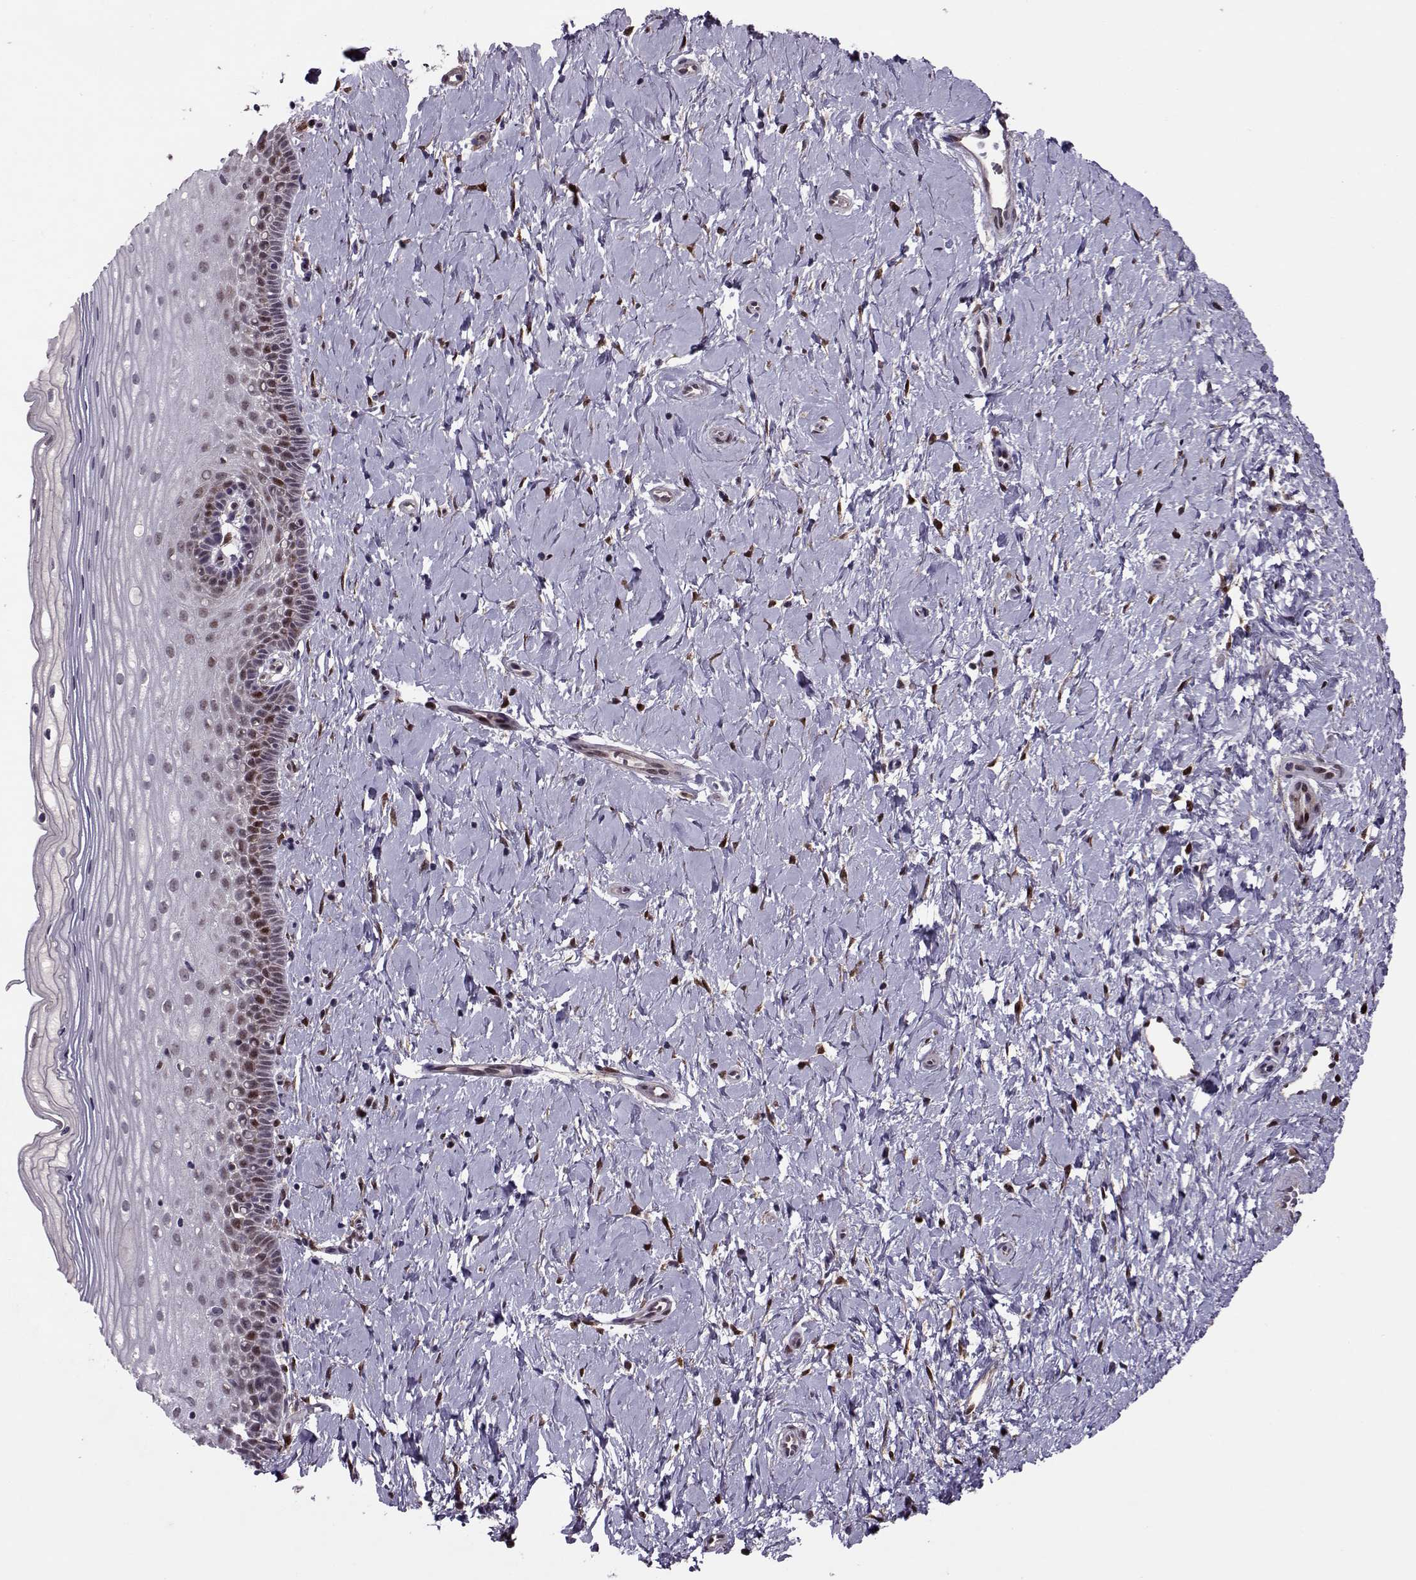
{"staining": {"intensity": "negative", "quantity": "none", "location": "none"}, "tissue": "cervix", "cell_type": "Glandular cells", "image_type": "normal", "snomed": [{"axis": "morphology", "description": "Normal tissue, NOS"}, {"axis": "topography", "description": "Cervix"}], "caption": "Immunohistochemistry image of normal cervix: human cervix stained with DAB demonstrates no significant protein expression in glandular cells.", "gene": "CDK4", "patient": {"sex": "female", "age": 37}}